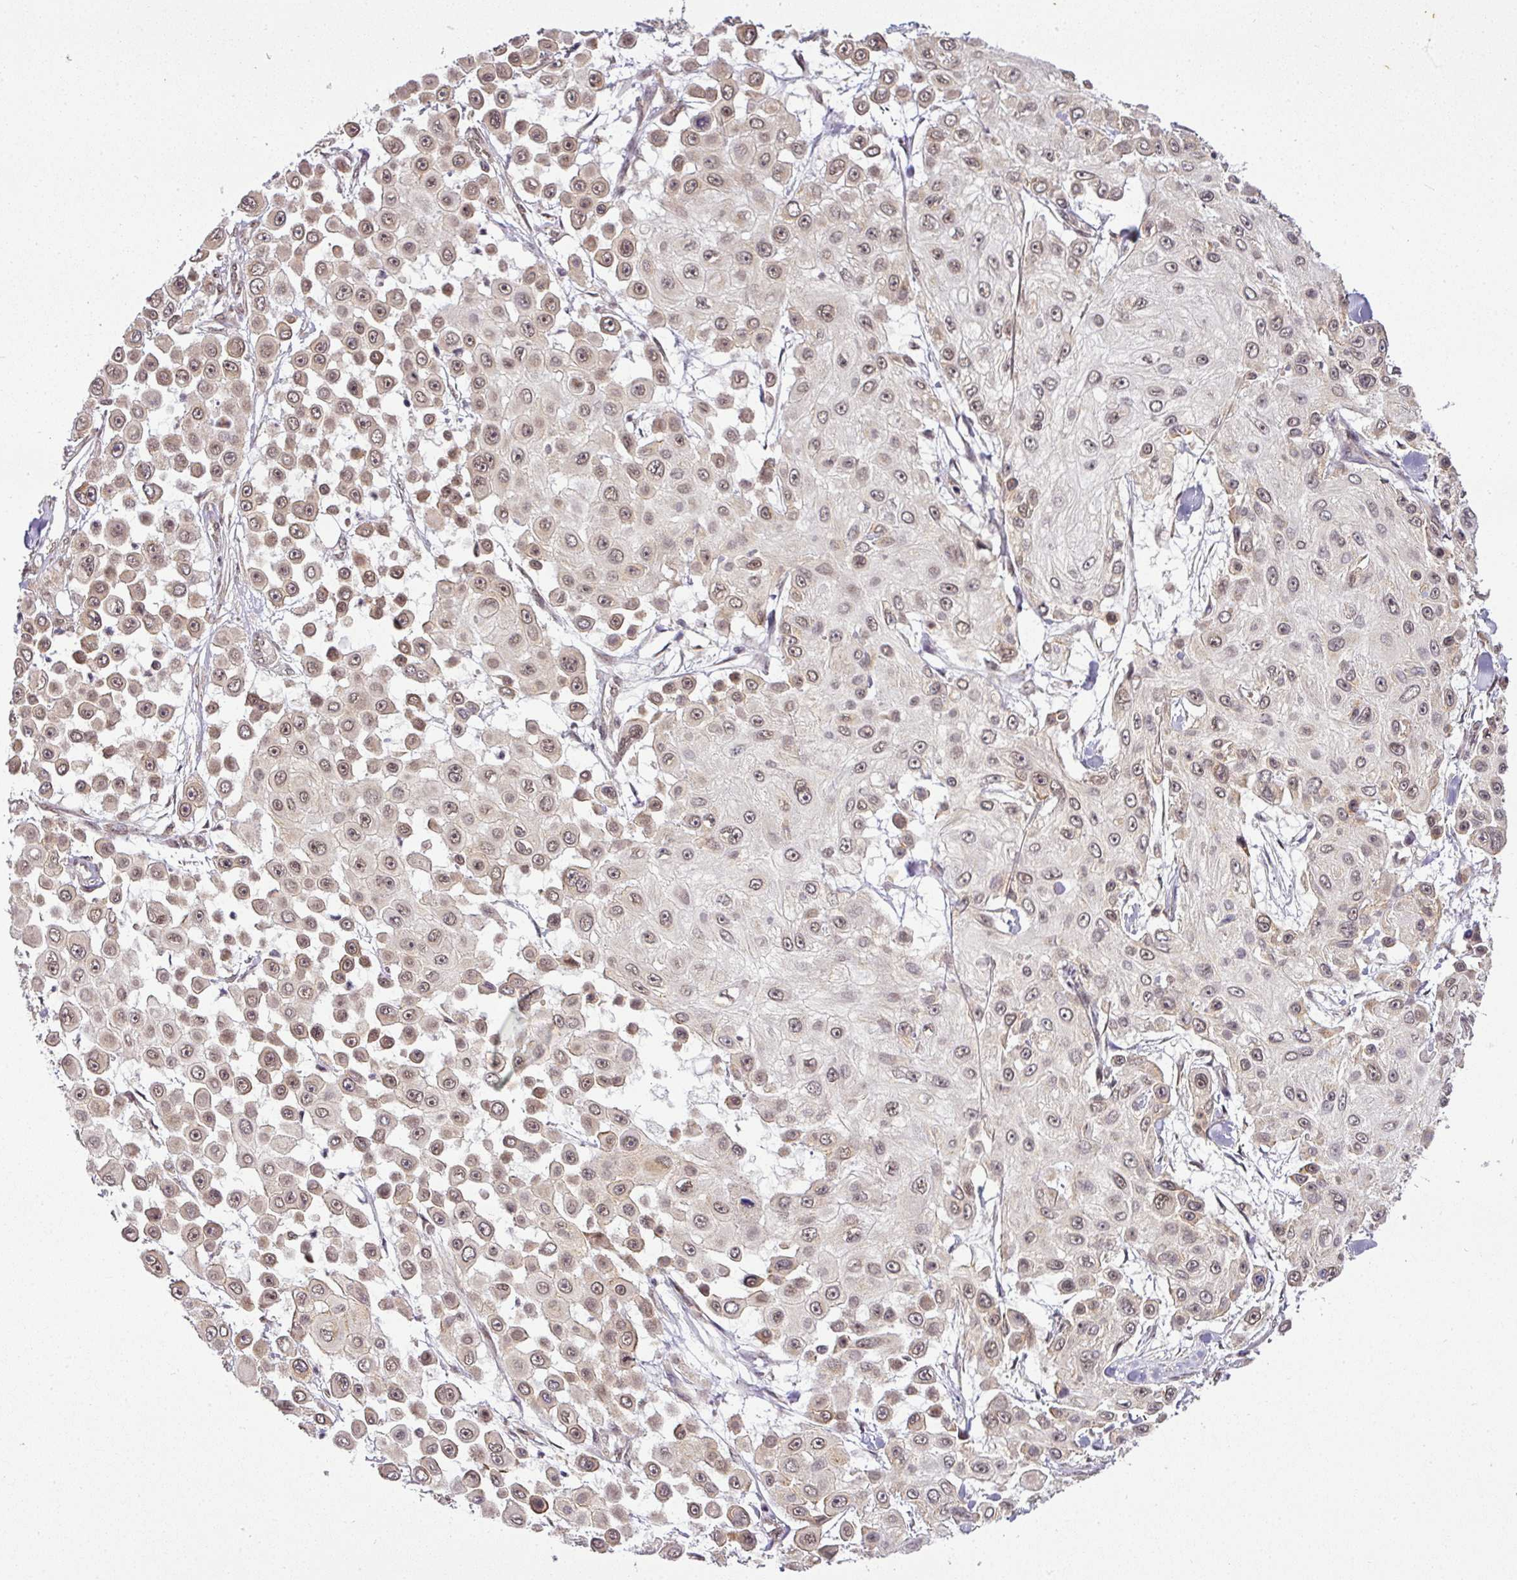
{"staining": {"intensity": "moderate", "quantity": ">75%", "location": "nuclear"}, "tissue": "skin cancer", "cell_type": "Tumor cells", "image_type": "cancer", "snomed": [{"axis": "morphology", "description": "Squamous cell carcinoma, NOS"}, {"axis": "topography", "description": "Skin"}], "caption": "A medium amount of moderate nuclear expression is identified in about >75% of tumor cells in squamous cell carcinoma (skin) tissue.", "gene": "C1orf226", "patient": {"sex": "male", "age": 67}}